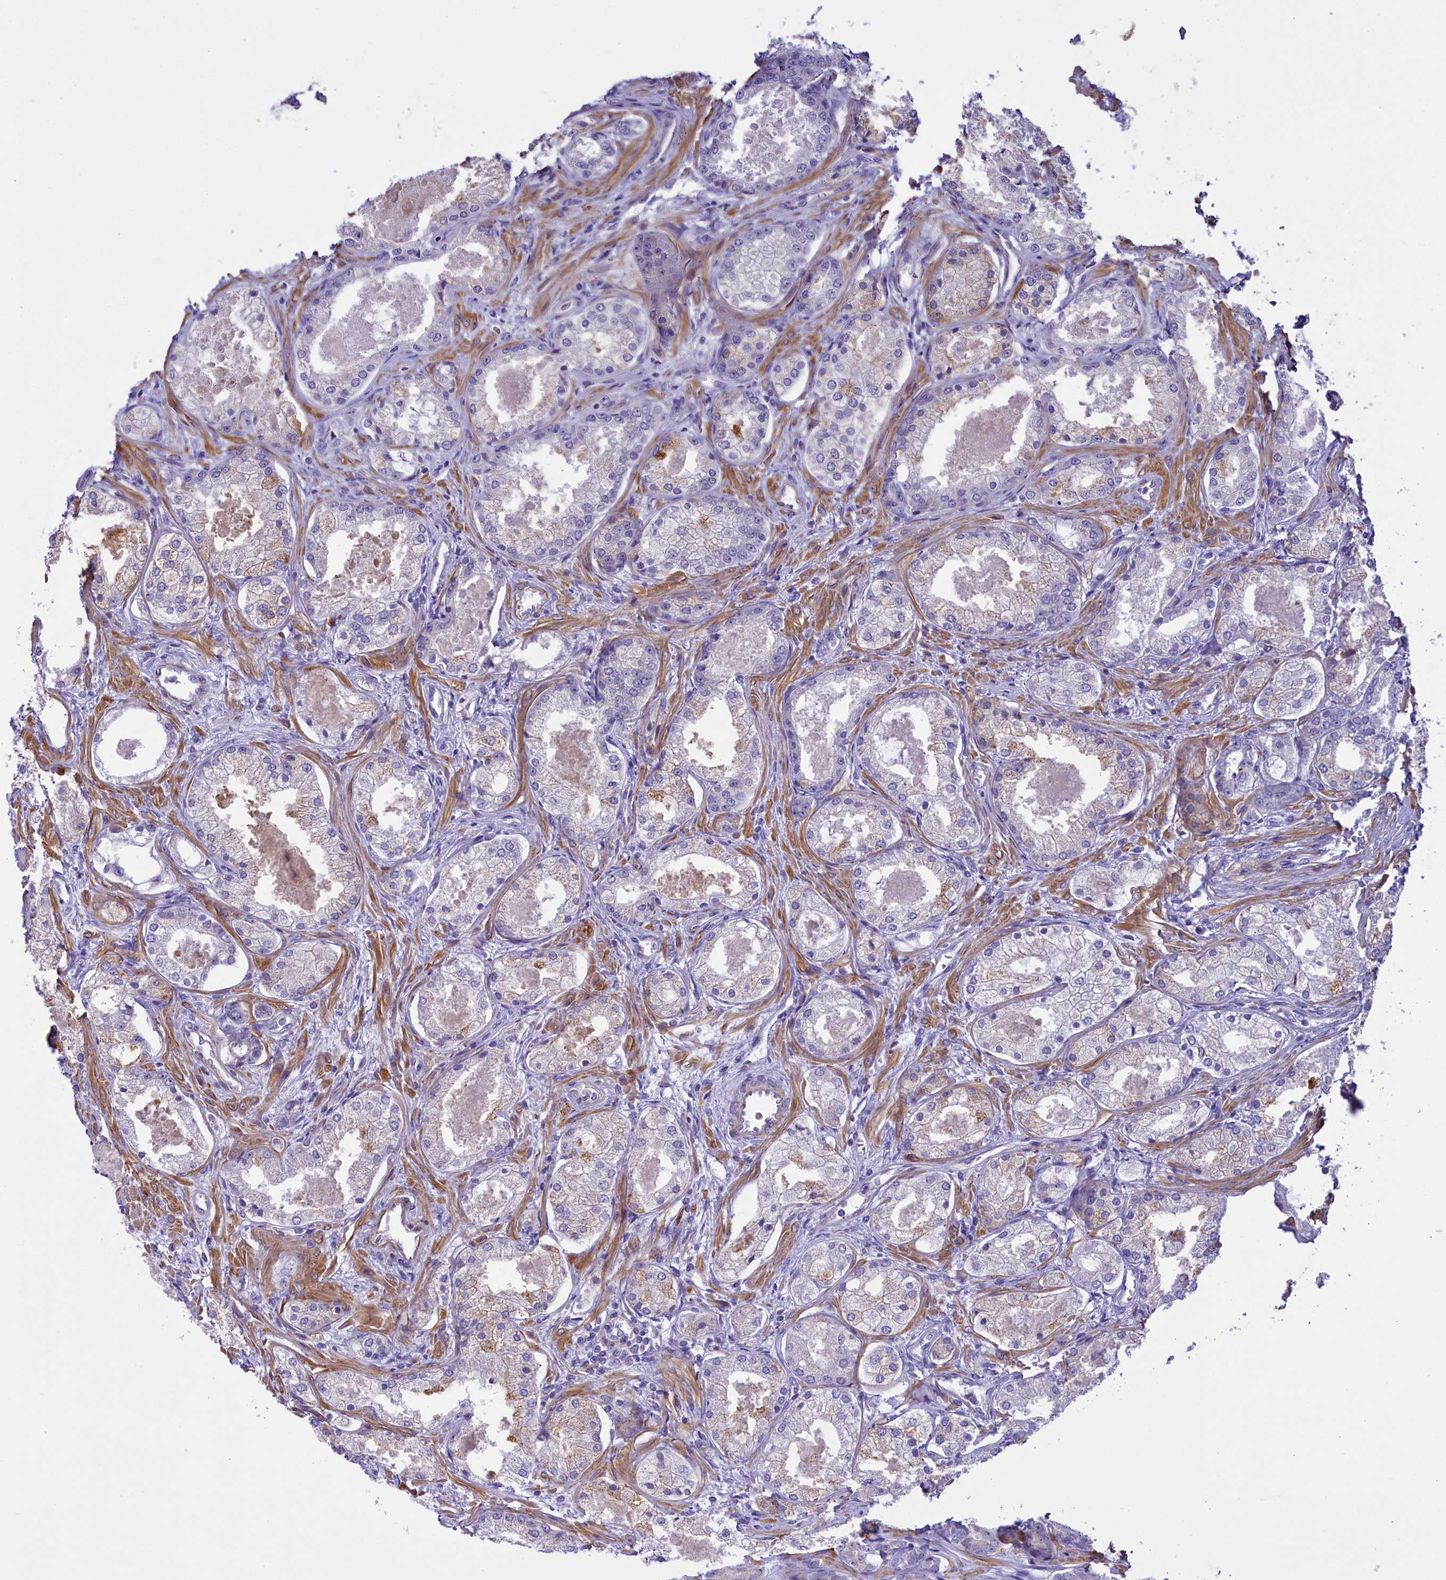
{"staining": {"intensity": "negative", "quantity": "none", "location": "none"}, "tissue": "prostate cancer", "cell_type": "Tumor cells", "image_type": "cancer", "snomed": [{"axis": "morphology", "description": "Adenocarcinoma, Low grade"}, {"axis": "topography", "description": "Prostate"}], "caption": "This image is of adenocarcinoma (low-grade) (prostate) stained with IHC to label a protein in brown with the nuclei are counter-stained blue. There is no positivity in tumor cells. (DAB immunohistochemistry (IHC) with hematoxylin counter stain).", "gene": "IGSF6", "patient": {"sex": "male", "age": 68}}